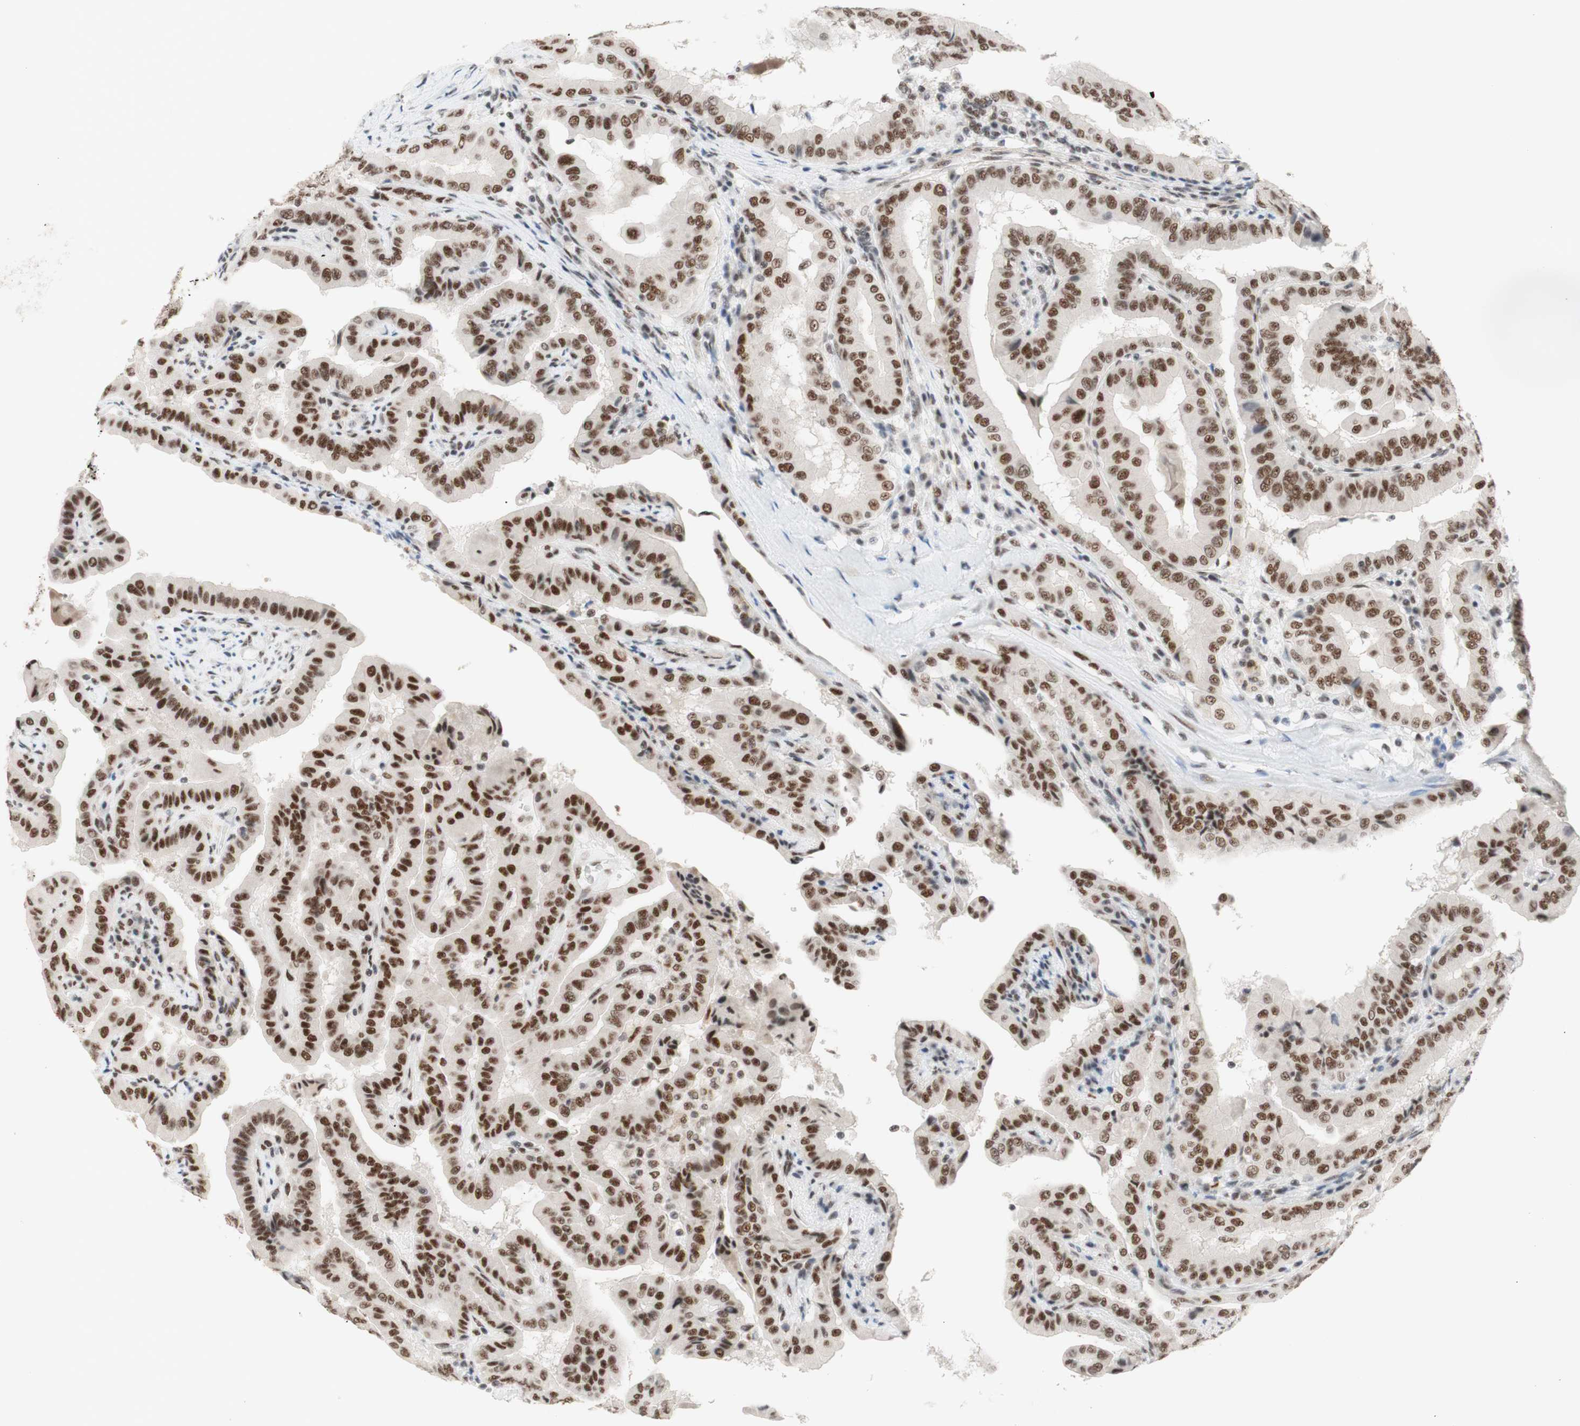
{"staining": {"intensity": "moderate", "quantity": ">75%", "location": "nuclear"}, "tissue": "thyroid cancer", "cell_type": "Tumor cells", "image_type": "cancer", "snomed": [{"axis": "morphology", "description": "Papillary adenocarcinoma, NOS"}, {"axis": "topography", "description": "Thyroid gland"}], "caption": "Thyroid cancer (papillary adenocarcinoma) tissue displays moderate nuclear staining in about >75% of tumor cells", "gene": "PRPF19", "patient": {"sex": "male", "age": 33}}